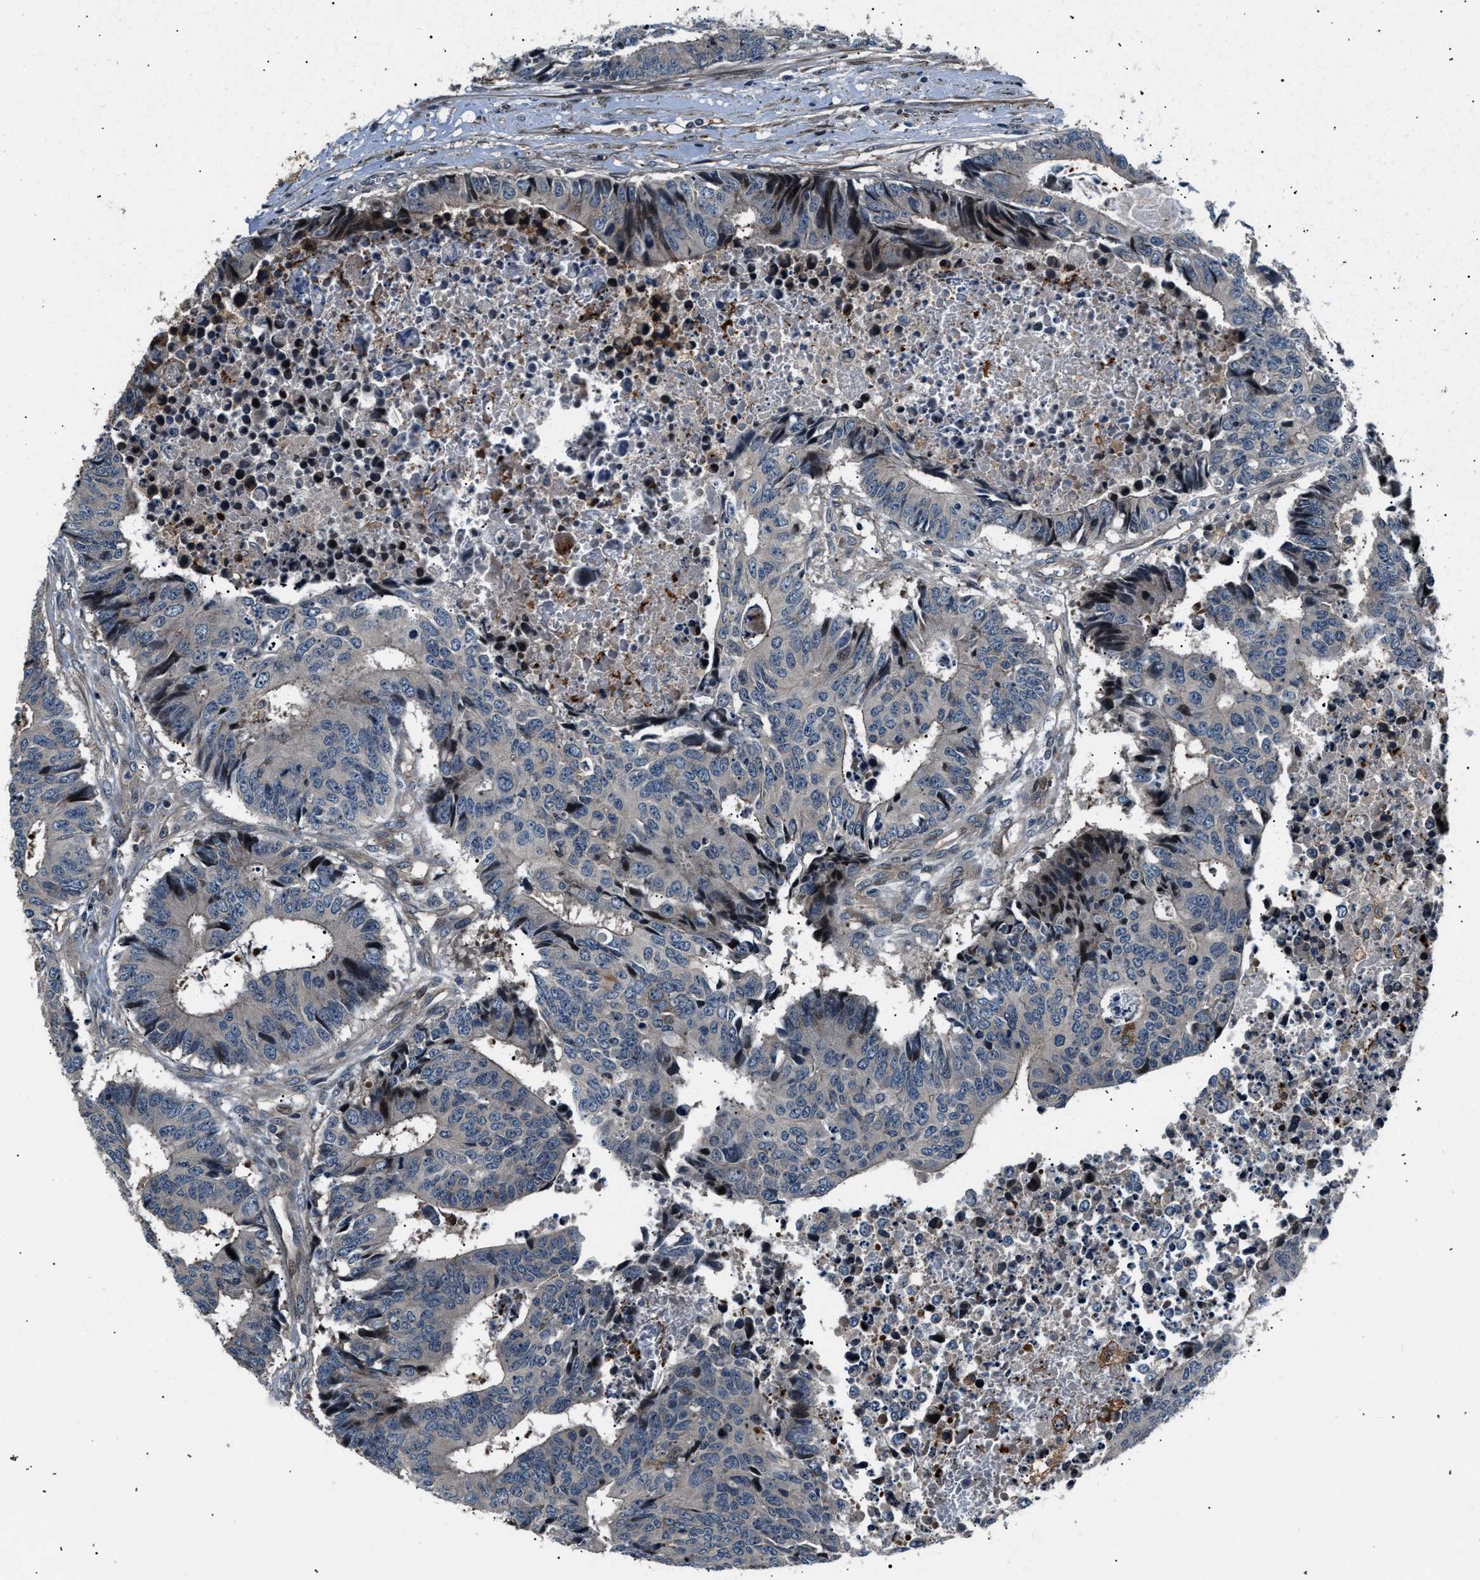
{"staining": {"intensity": "negative", "quantity": "none", "location": "none"}, "tissue": "colorectal cancer", "cell_type": "Tumor cells", "image_type": "cancer", "snomed": [{"axis": "morphology", "description": "Adenocarcinoma, NOS"}, {"axis": "topography", "description": "Rectum"}], "caption": "Immunohistochemical staining of colorectal adenocarcinoma reveals no significant staining in tumor cells.", "gene": "DYNC2I1", "patient": {"sex": "male", "age": 84}}